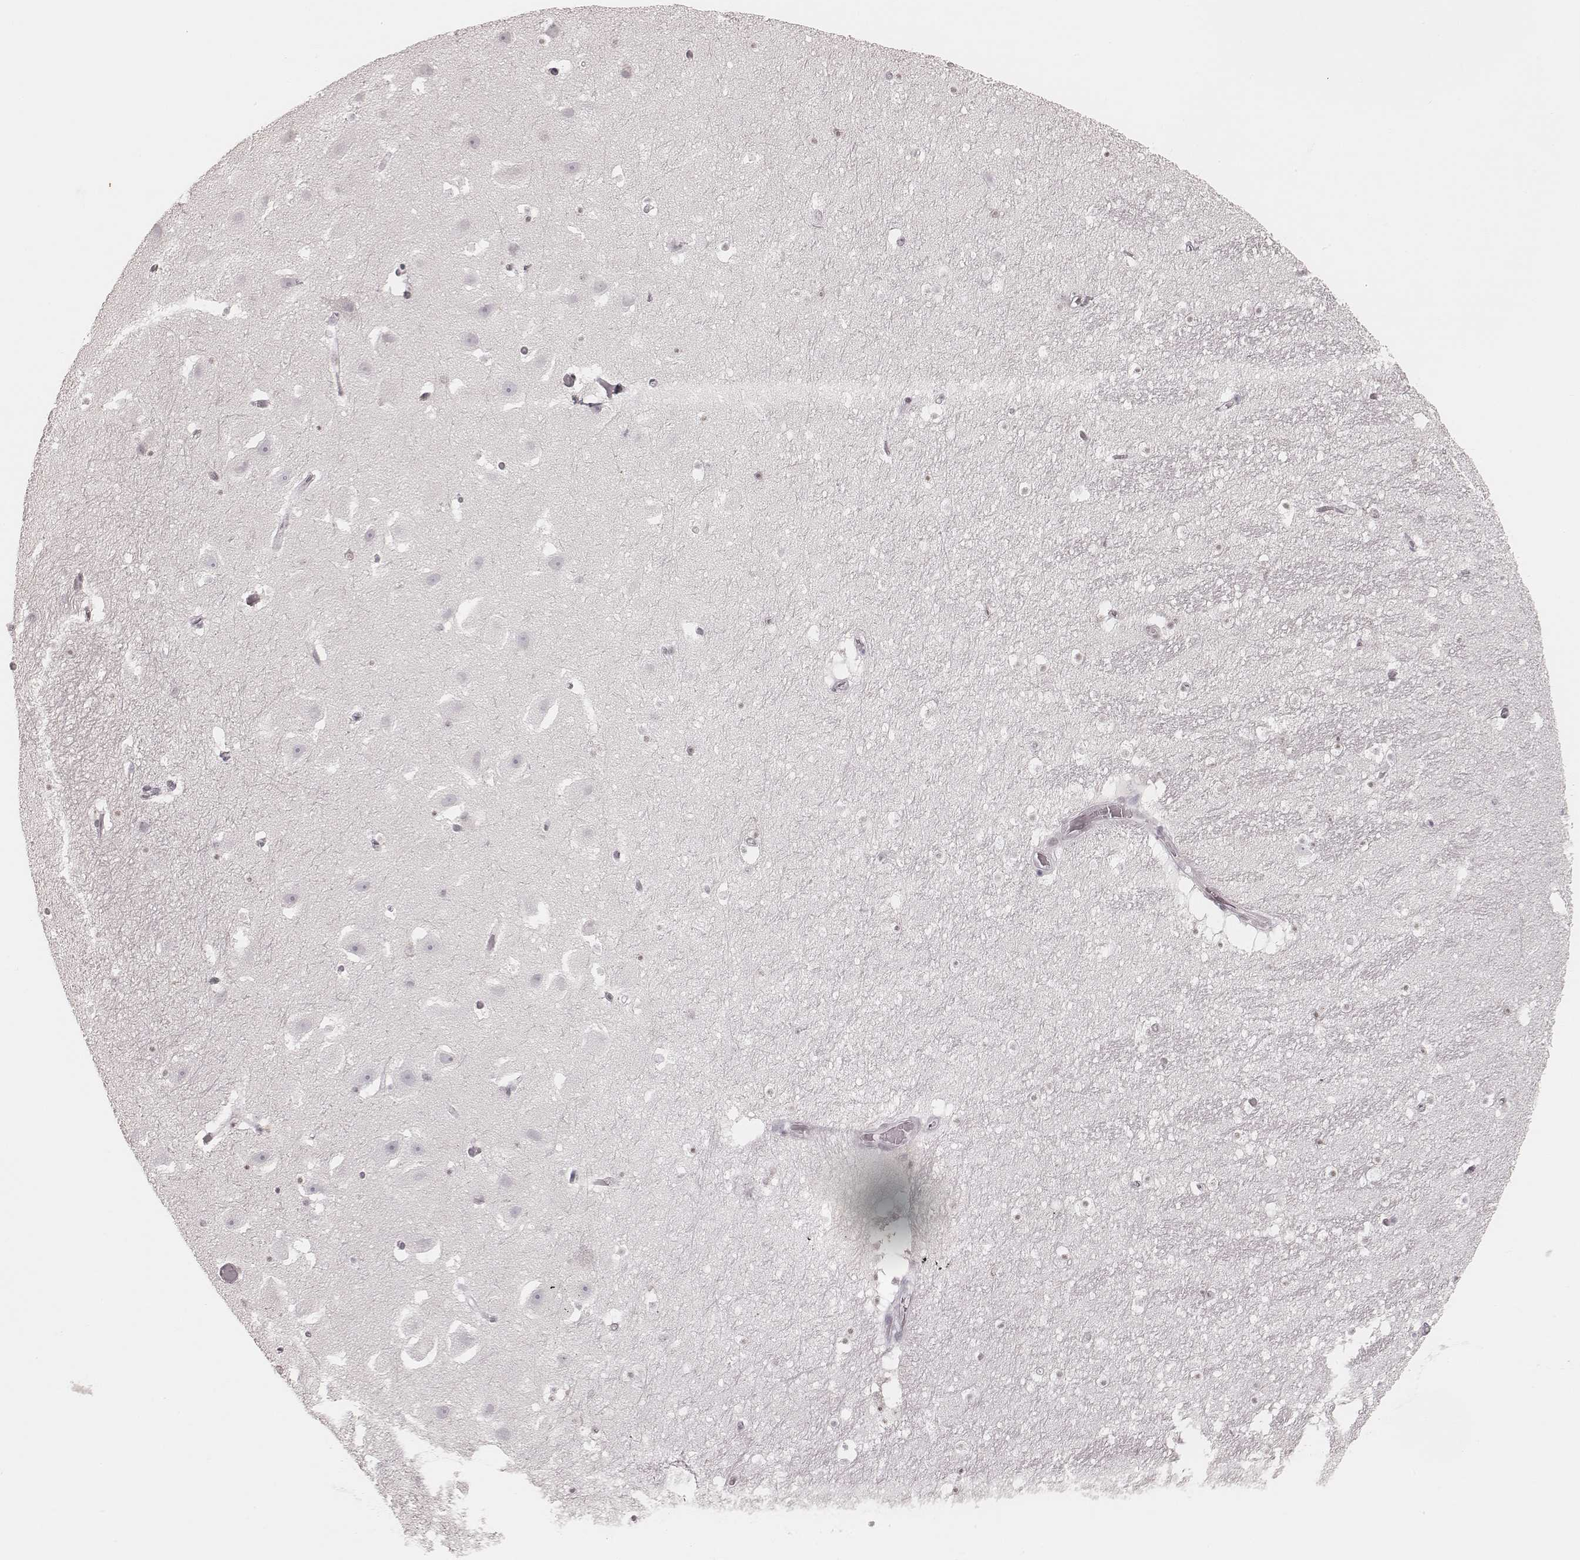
{"staining": {"intensity": "negative", "quantity": "none", "location": "none"}, "tissue": "hippocampus", "cell_type": "Glial cells", "image_type": "normal", "snomed": [{"axis": "morphology", "description": "Normal tissue, NOS"}, {"axis": "topography", "description": "Hippocampus"}], "caption": "DAB (3,3'-diaminobenzidine) immunohistochemical staining of benign human hippocampus demonstrates no significant staining in glial cells. (DAB (3,3'-diaminobenzidine) IHC, high magnification).", "gene": "KITLG", "patient": {"sex": "male", "age": 26}}